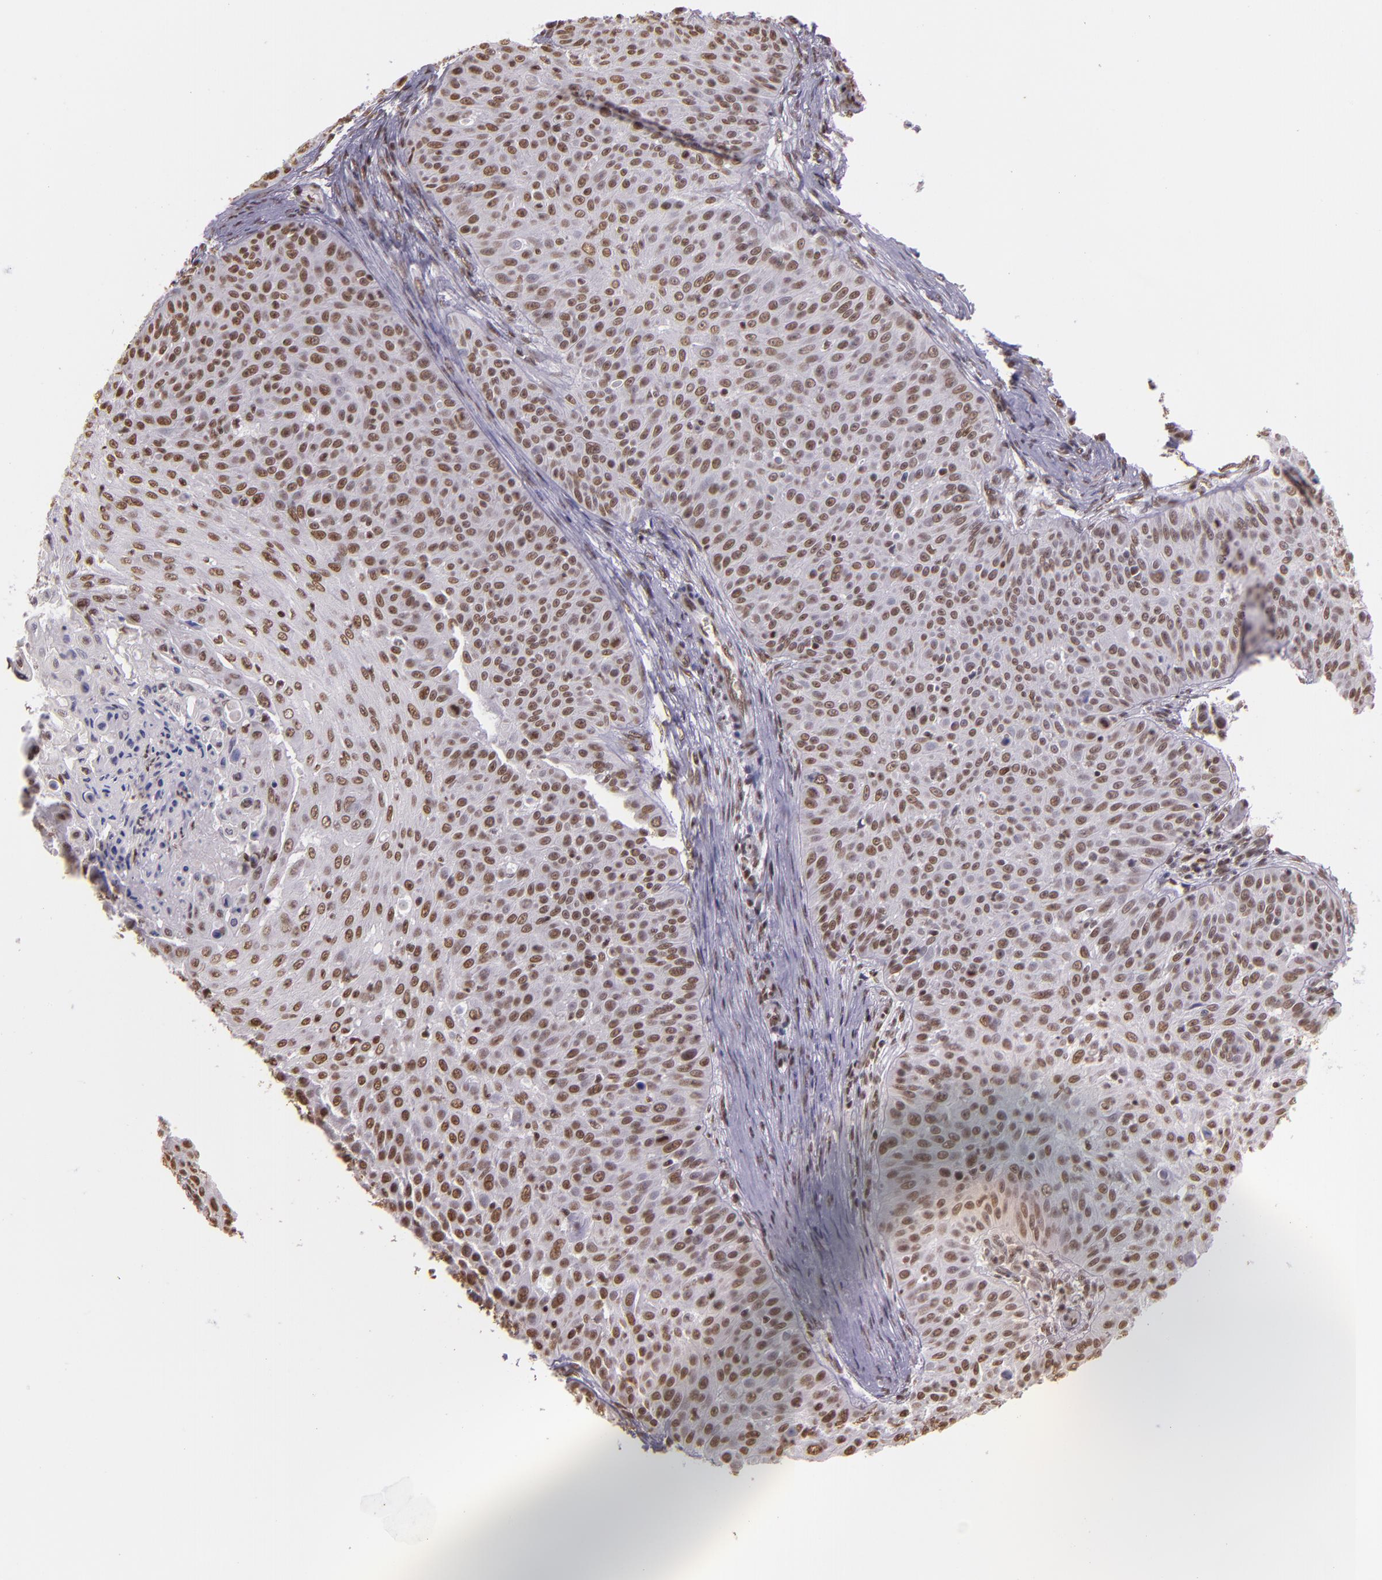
{"staining": {"intensity": "moderate", "quantity": ">75%", "location": "nuclear"}, "tissue": "skin cancer", "cell_type": "Tumor cells", "image_type": "cancer", "snomed": [{"axis": "morphology", "description": "Squamous cell carcinoma, NOS"}, {"axis": "topography", "description": "Skin"}], "caption": "Immunohistochemistry (IHC) micrograph of neoplastic tissue: skin cancer (squamous cell carcinoma) stained using immunohistochemistry exhibits medium levels of moderate protein expression localized specifically in the nuclear of tumor cells, appearing as a nuclear brown color.", "gene": "USF1", "patient": {"sex": "male", "age": 82}}